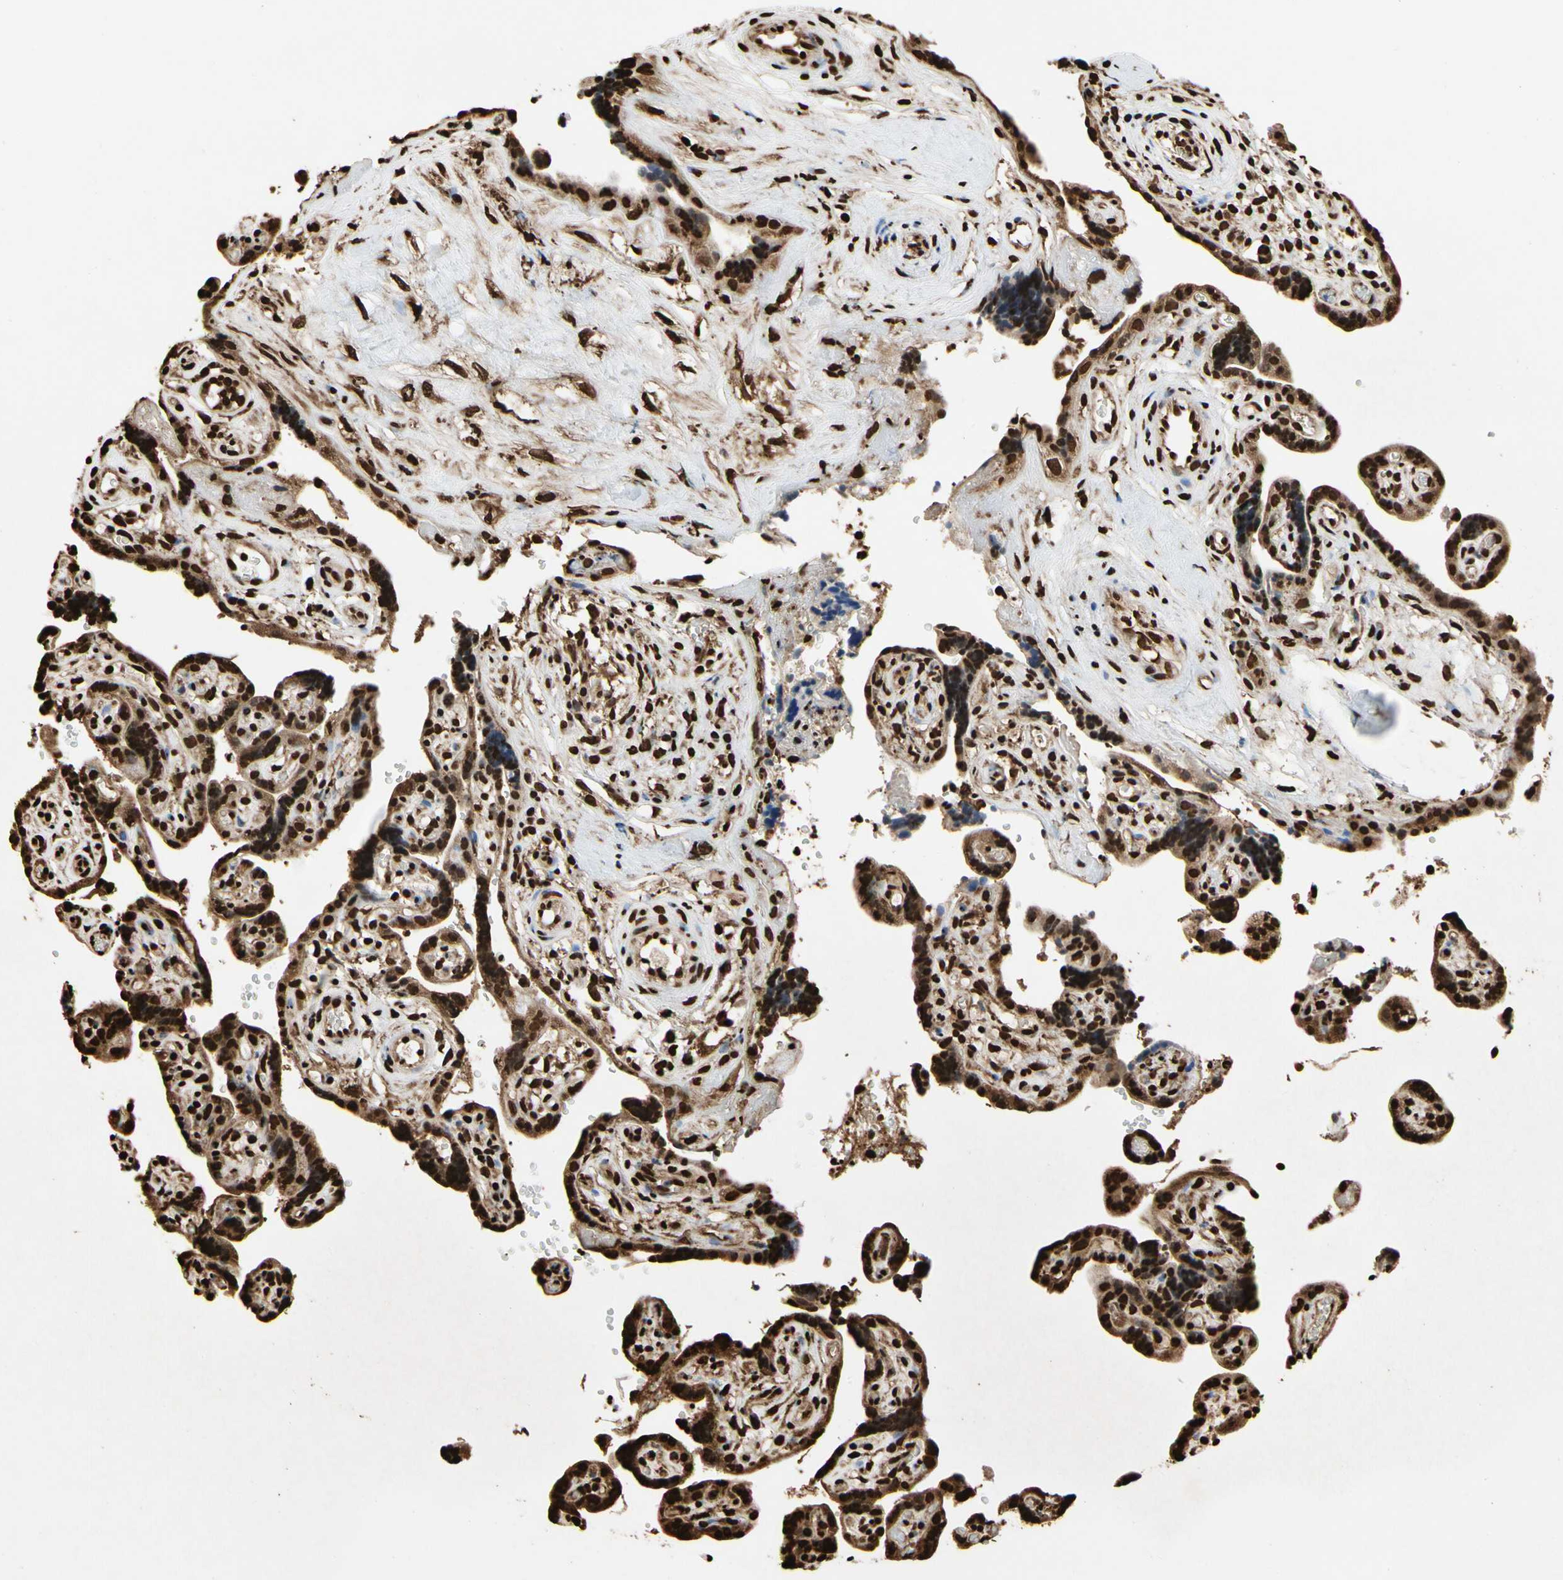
{"staining": {"intensity": "strong", "quantity": ">75%", "location": "cytoplasmic/membranous,nuclear"}, "tissue": "placenta", "cell_type": "Trophoblastic cells", "image_type": "normal", "snomed": [{"axis": "morphology", "description": "Normal tissue, NOS"}, {"axis": "topography", "description": "Placenta"}], "caption": "Immunohistochemistry staining of benign placenta, which exhibits high levels of strong cytoplasmic/membranous,nuclear positivity in about >75% of trophoblastic cells indicating strong cytoplasmic/membranous,nuclear protein positivity. The staining was performed using DAB (brown) for protein detection and nuclei were counterstained in hematoxylin (blue).", "gene": "HNRNPK", "patient": {"sex": "female", "age": 30}}